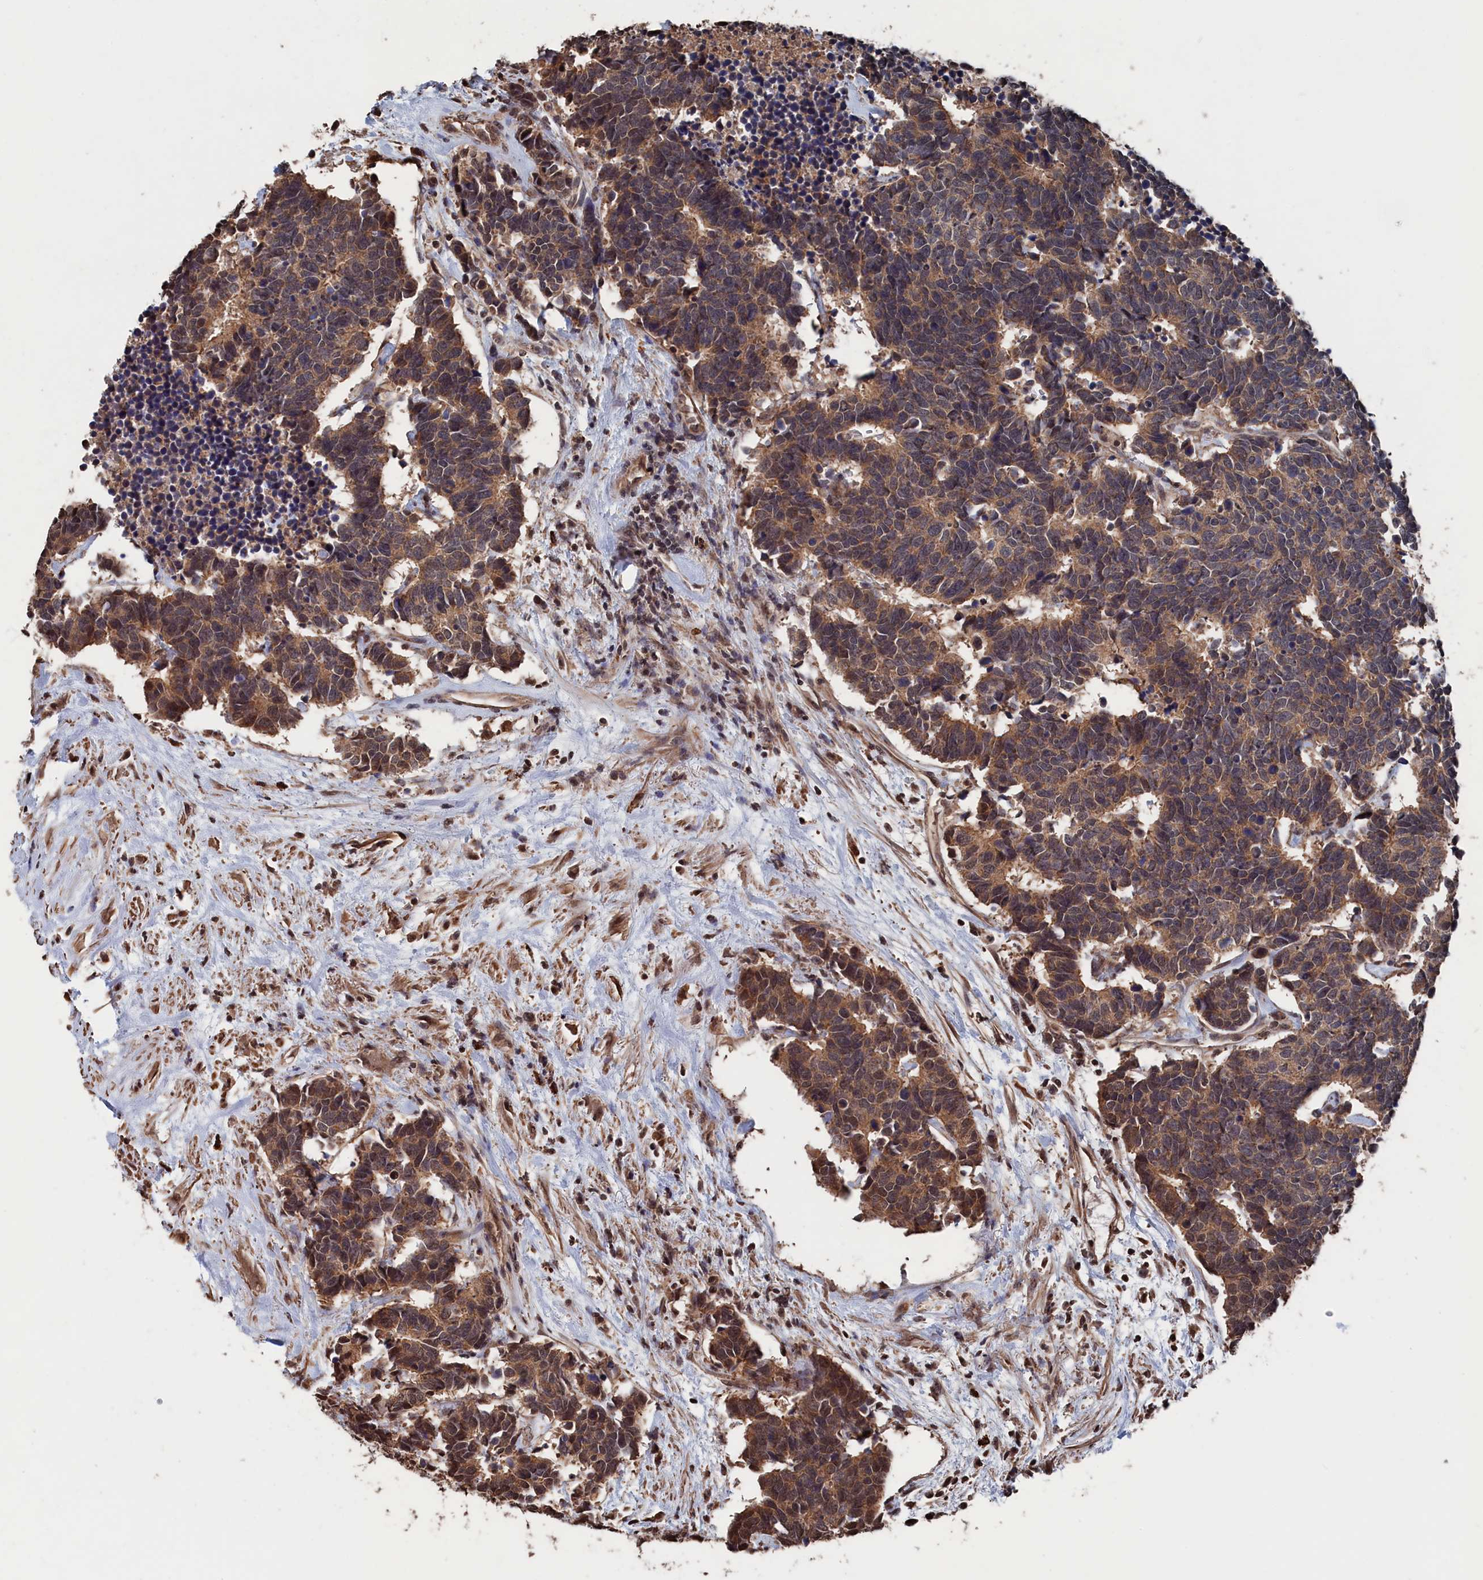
{"staining": {"intensity": "moderate", "quantity": ">75%", "location": "cytoplasmic/membranous"}, "tissue": "carcinoid", "cell_type": "Tumor cells", "image_type": "cancer", "snomed": [{"axis": "morphology", "description": "Carcinoma, NOS"}, {"axis": "morphology", "description": "Carcinoid, malignant, NOS"}, {"axis": "topography", "description": "Urinary bladder"}], "caption": "There is medium levels of moderate cytoplasmic/membranous positivity in tumor cells of carcinoid (malignant), as demonstrated by immunohistochemical staining (brown color).", "gene": "PDE12", "patient": {"sex": "male", "age": 57}}